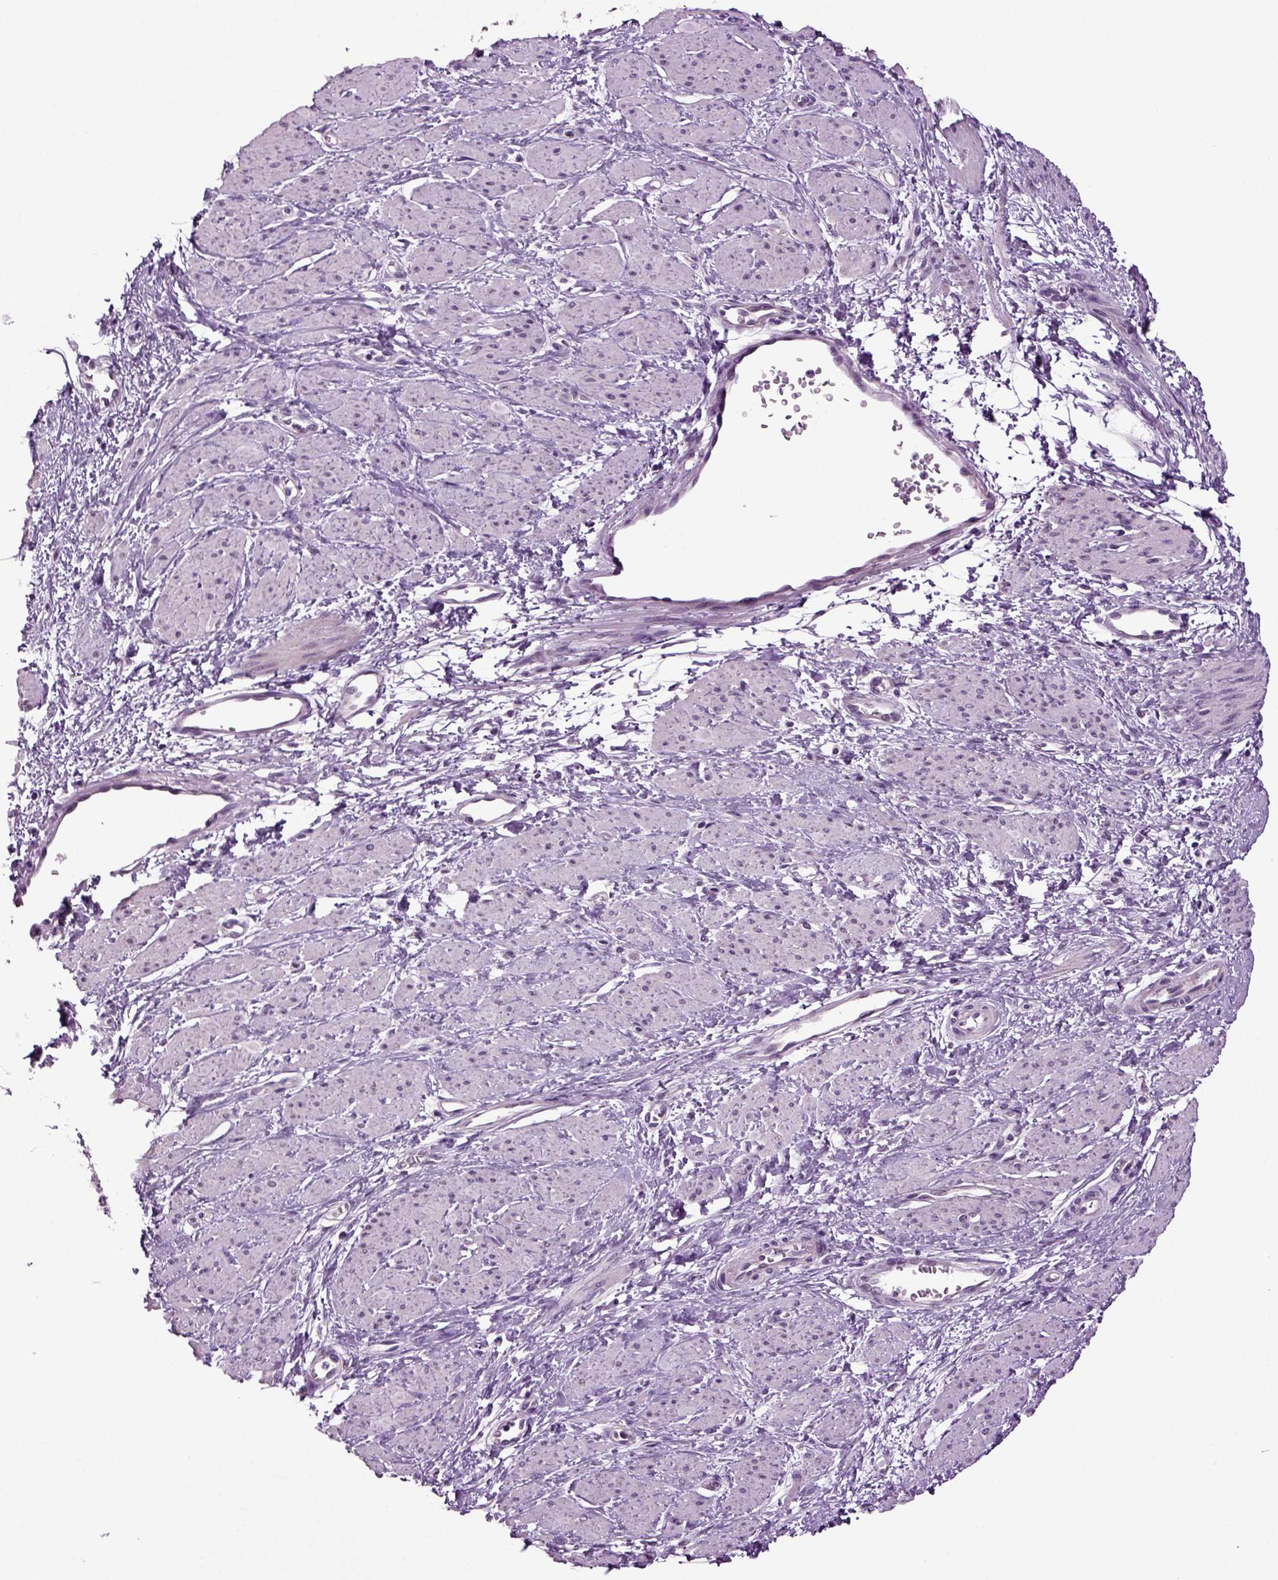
{"staining": {"intensity": "negative", "quantity": "none", "location": "none"}, "tissue": "smooth muscle", "cell_type": "Smooth muscle cells", "image_type": "normal", "snomed": [{"axis": "morphology", "description": "Normal tissue, NOS"}, {"axis": "topography", "description": "Smooth muscle"}, {"axis": "topography", "description": "Uterus"}], "caption": "IHC image of unremarkable smooth muscle: human smooth muscle stained with DAB (3,3'-diaminobenzidine) shows no significant protein staining in smooth muscle cells. (DAB (3,3'-diaminobenzidine) immunohistochemistry (IHC), high magnification).", "gene": "PLCH2", "patient": {"sex": "female", "age": 39}}